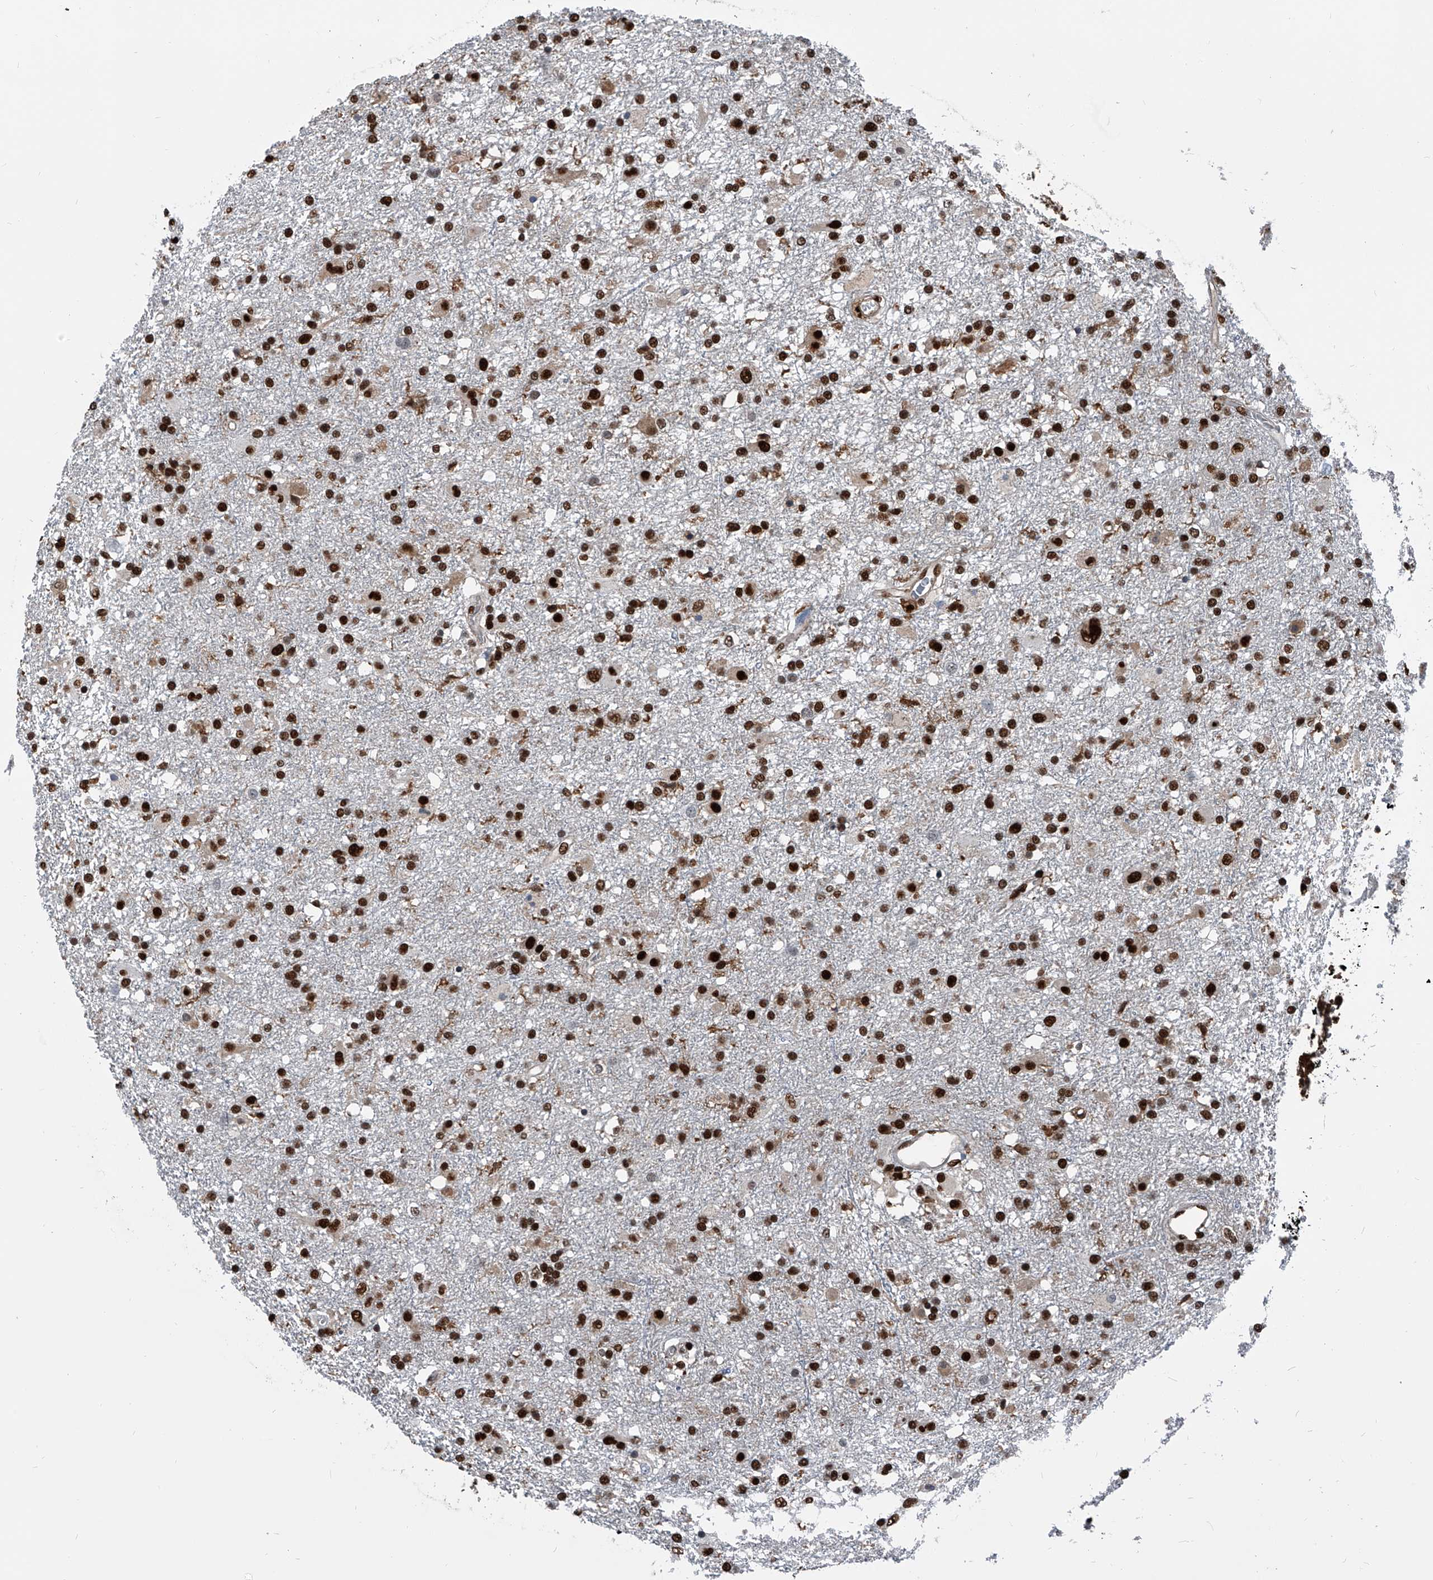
{"staining": {"intensity": "strong", "quantity": ">75%", "location": "nuclear"}, "tissue": "glioma", "cell_type": "Tumor cells", "image_type": "cancer", "snomed": [{"axis": "morphology", "description": "Glioma, malignant, Low grade"}, {"axis": "topography", "description": "Brain"}], "caption": "Tumor cells show high levels of strong nuclear expression in about >75% of cells in malignant low-grade glioma. Using DAB (brown) and hematoxylin (blue) stains, captured at high magnification using brightfield microscopy.", "gene": "FKBP5", "patient": {"sex": "male", "age": 65}}